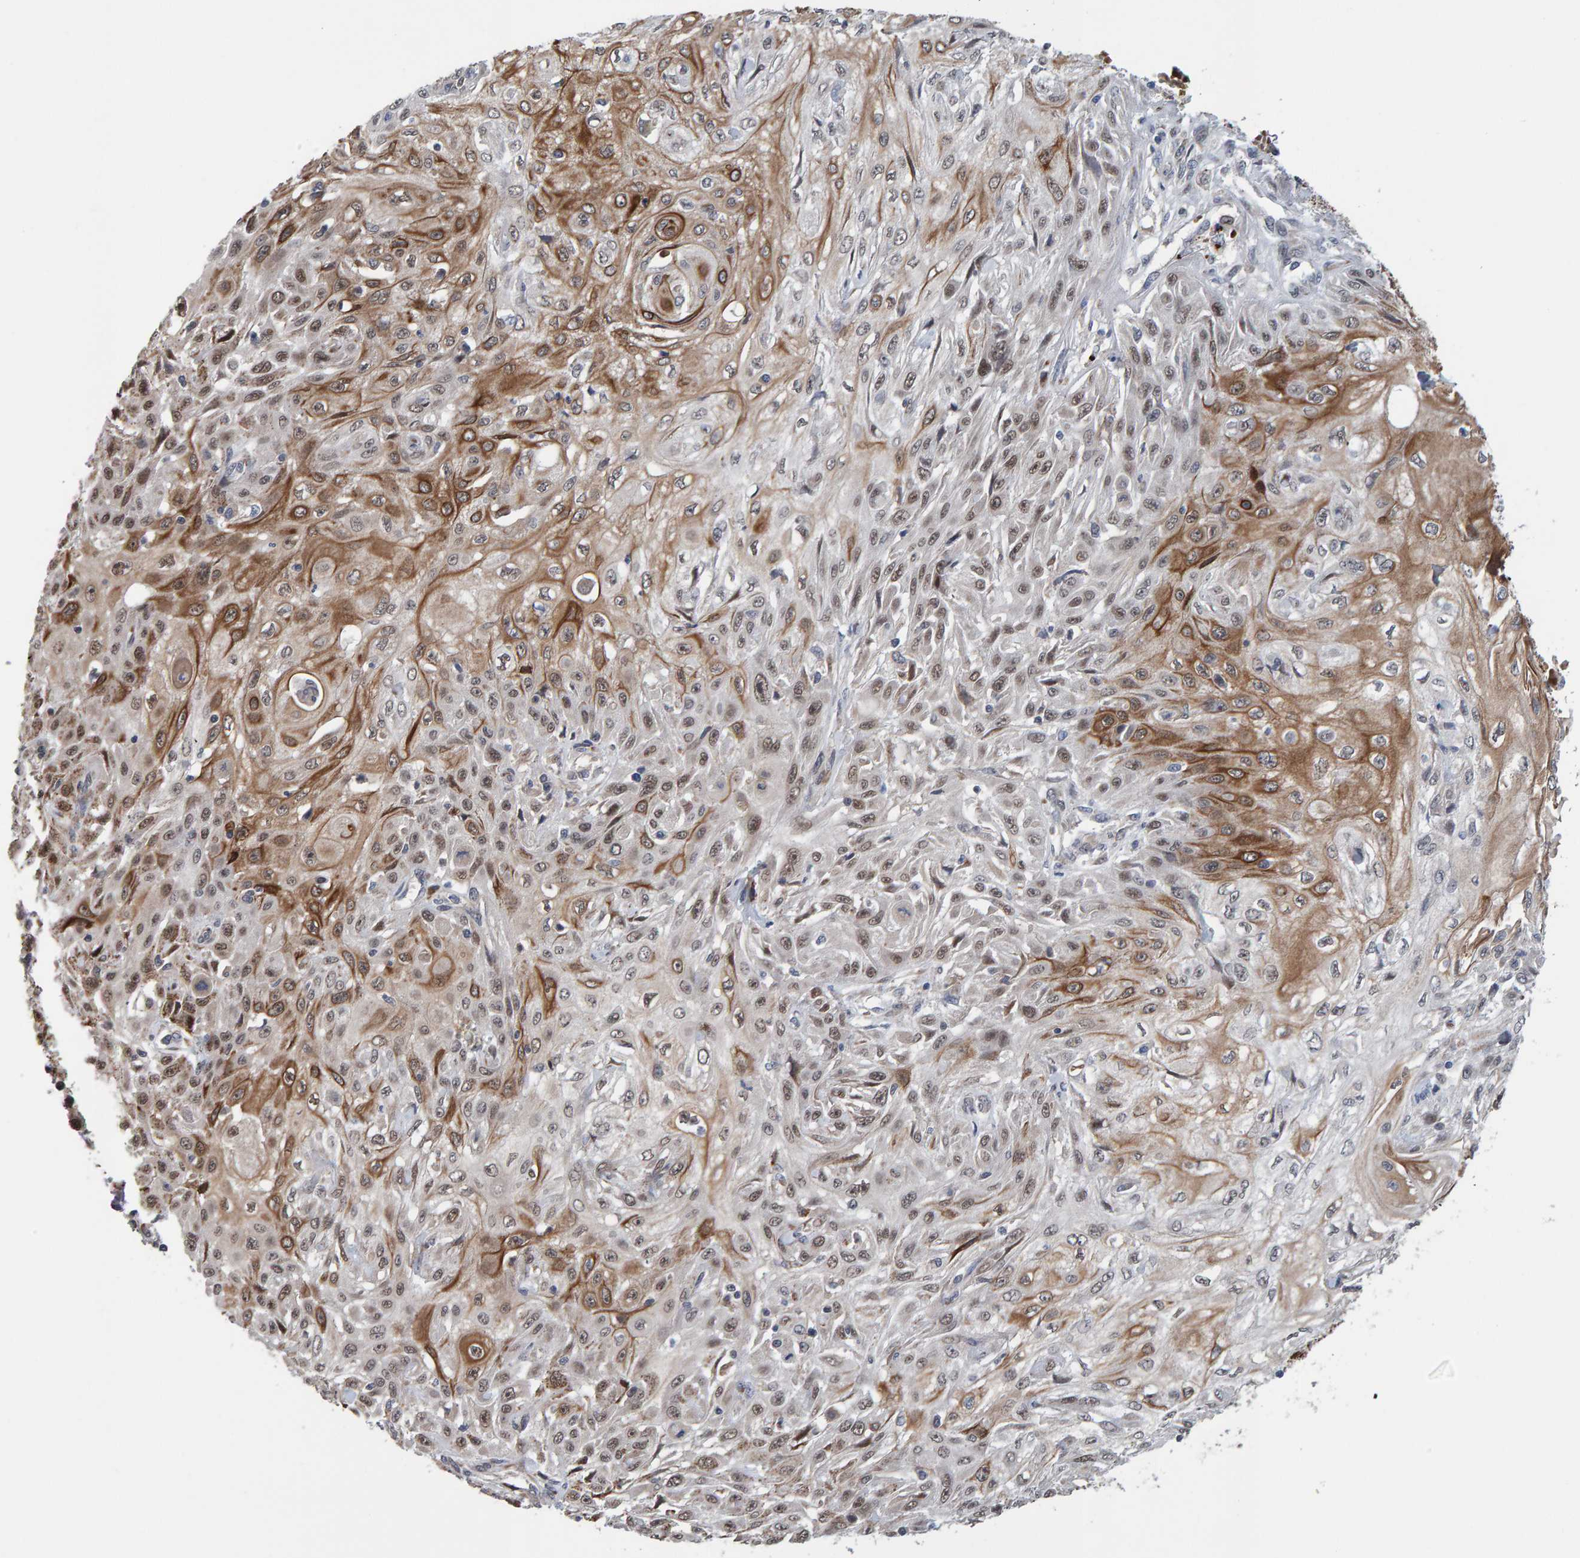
{"staining": {"intensity": "moderate", "quantity": "25%-75%", "location": "cytoplasmic/membranous,nuclear"}, "tissue": "skin cancer", "cell_type": "Tumor cells", "image_type": "cancer", "snomed": [{"axis": "morphology", "description": "Squamous cell carcinoma, NOS"}, {"axis": "morphology", "description": "Squamous cell carcinoma, metastatic, NOS"}, {"axis": "topography", "description": "Skin"}, {"axis": "topography", "description": "Lymph node"}], "caption": "Protein staining by immunohistochemistry reveals moderate cytoplasmic/membranous and nuclear positivity in about 25%-75% of tumor cells in metastatic squamous cell carcinoma (skin).", "gene": "MFSD6L", "patient": {"sex": "male", "age": 75}}